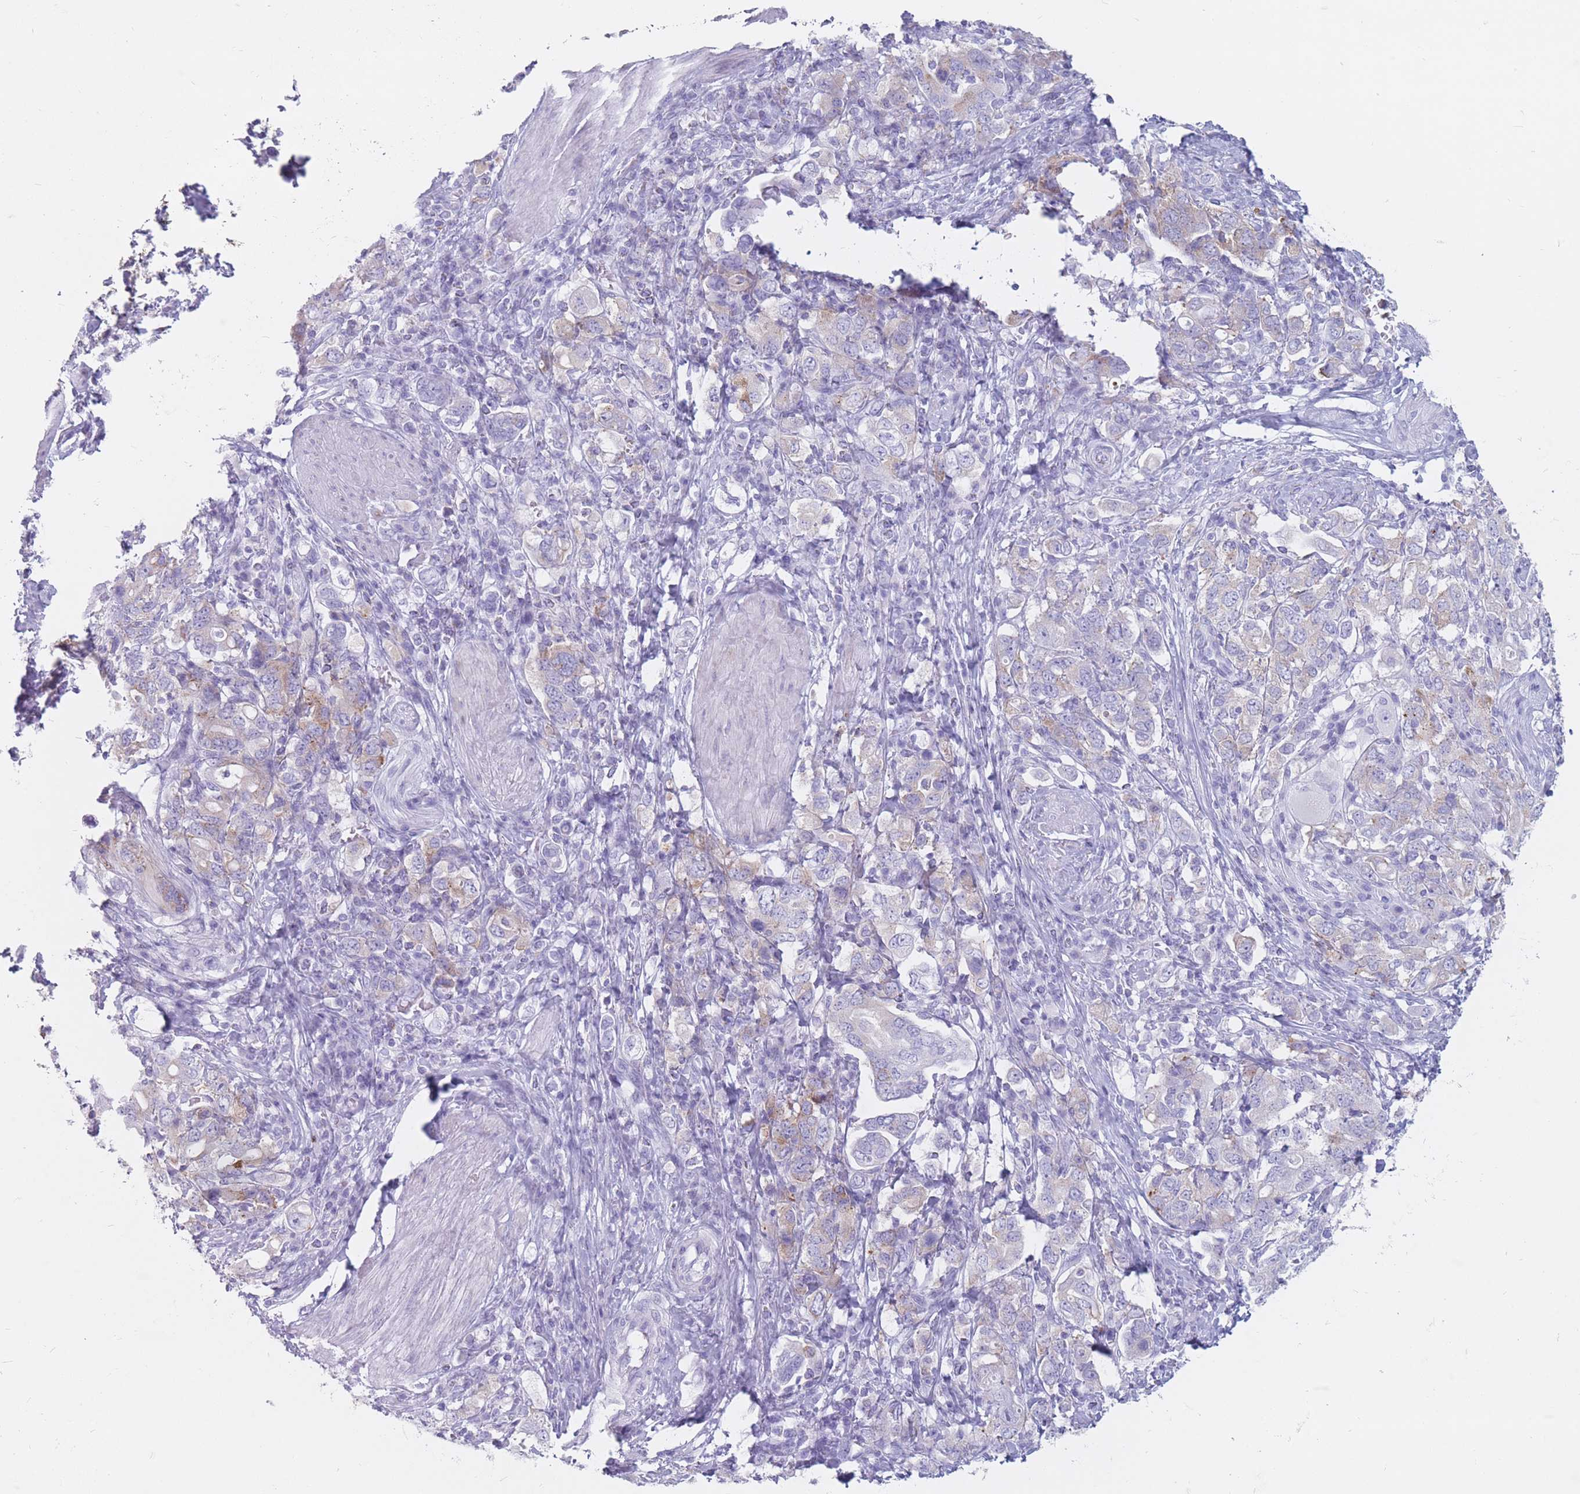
{"staining": {"intensity": "weak", "quantity": "<25%", "location": "cytoplasmic/membranous"}, "tissue": "stomach cancer", "cell_type": "Tumor cells", "image_type": "cancer", "snomed": [{"axis": "morphology", "description": "Adenocarcinoma, NOS"}, {"axis": "topography", "description": "Stomach, upper"}, {"axis": "topography", "description": "Stomach"}], "caption": "Histopathology image shows no protein positivity in tumor cells of stomach cancer tissue.", "gene": "ST3GAL5", "patient": {"sex": "male", "age": 62}}